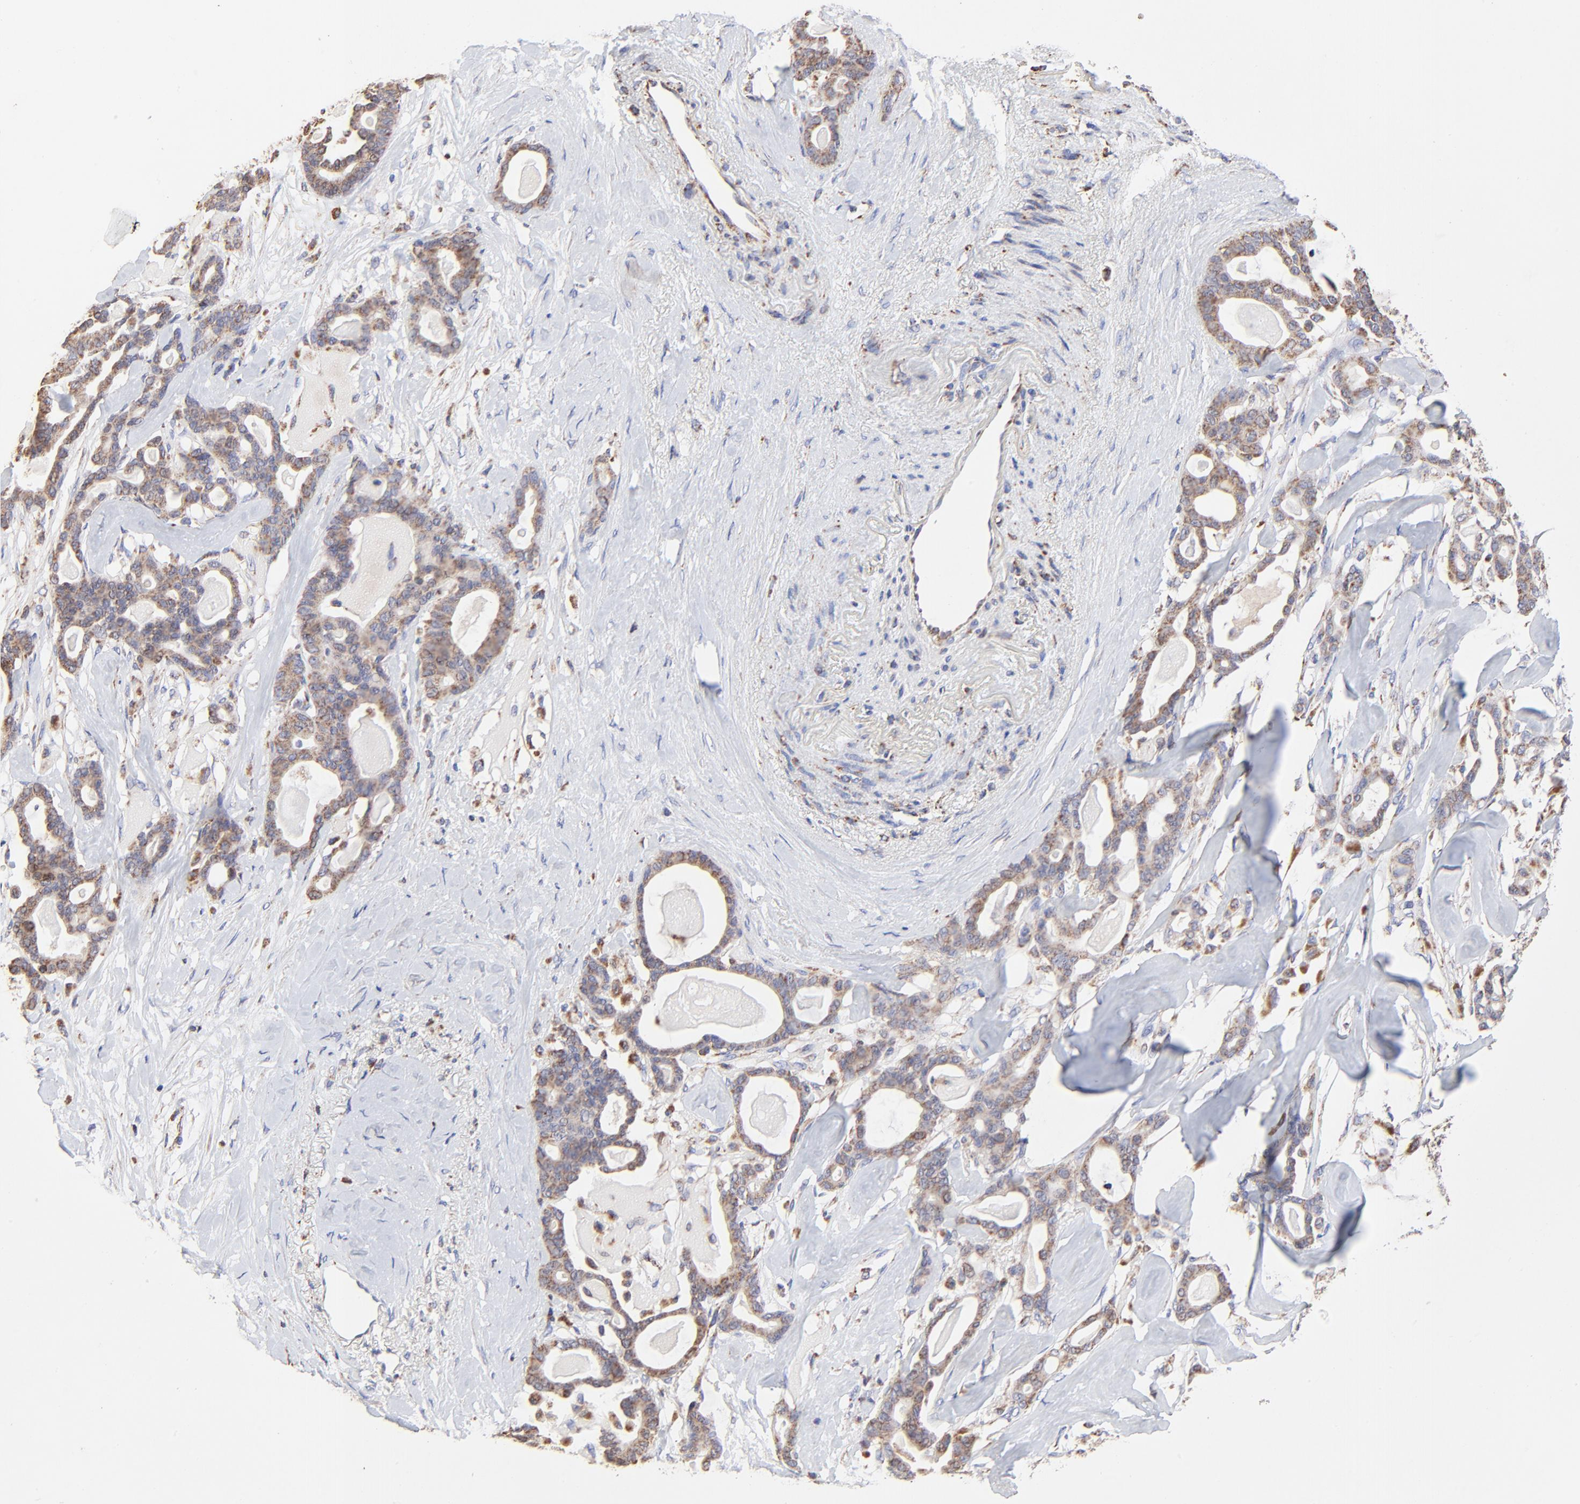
{"staining": {"intensity": "moderate", "quantity": ">75%", "location": "cytoplasmic/membranous"}, "tissue": "pancreatic cancer", "cell_type": "Tumor cells", "image_type": "cancer", "snomed": [{"axis": "morphology", "description": "Adenocarcinoma, NOS"}, {"axis": "topography", "description": "Pancreas"}], "caption": "Adenocarcinoma (pancreatic) tissue reveals moderate cytoplasmic/membranous expression in about >75% of tumor cells", "gene": "SSBP1", "patient": {"sex": "male", "age": 63}}